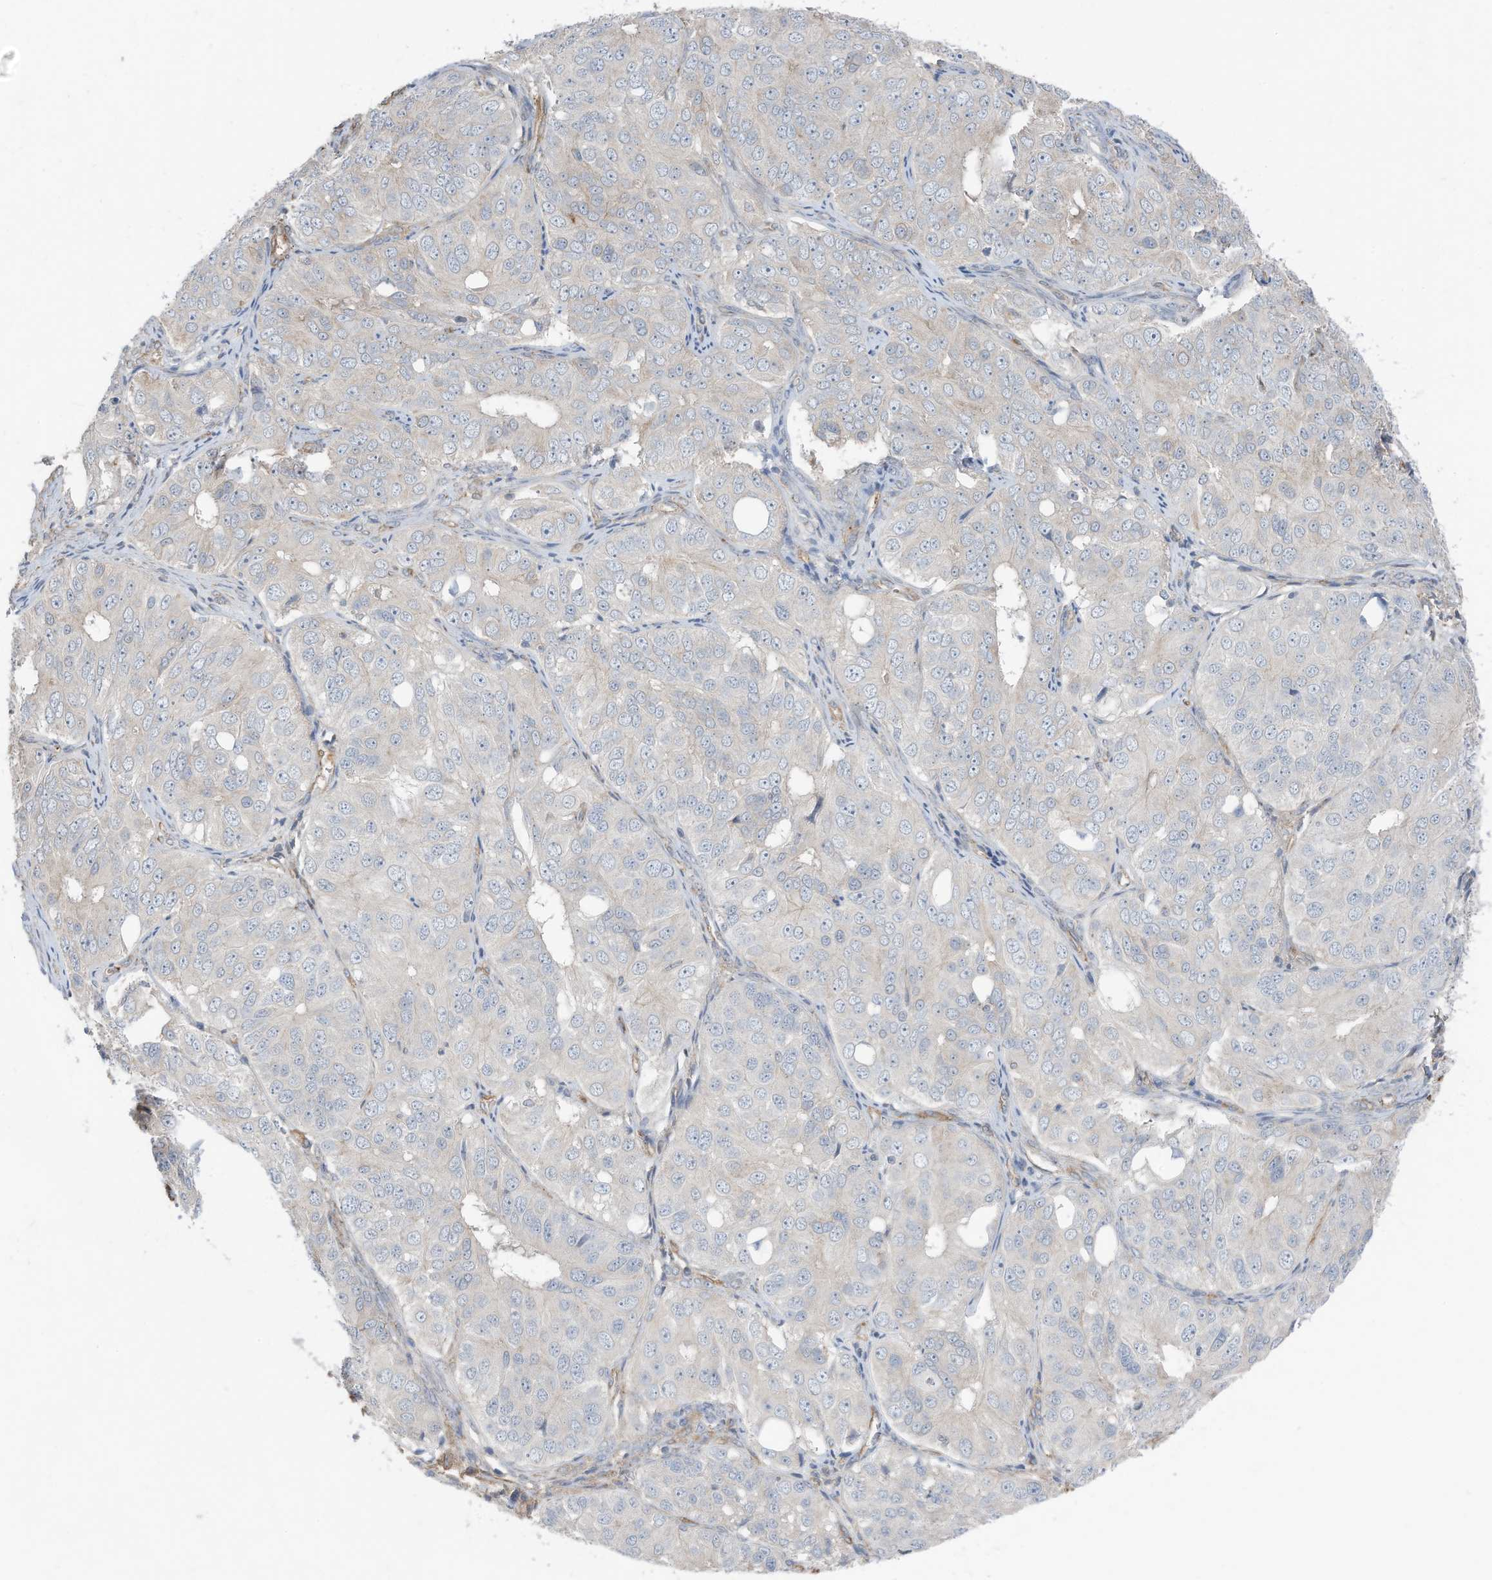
{"staining": {"intensity": "negative", "quantity": "none", "location": "none"}, "tissue": "ovarian cancer", "cell_type": "Tumor cells", "image_type": "cancer", "snomed": [{"axis": "morphology", "description": "Carcinoma, endometroid"}, {"axis": "topography", "description": "Ovary"}], "caption": "Tumor cells show no significant positivity in endometroid carcinoma (ovarian).", "gene": "SLC17A7", "patient": {"sex": "female", "age": 51}}